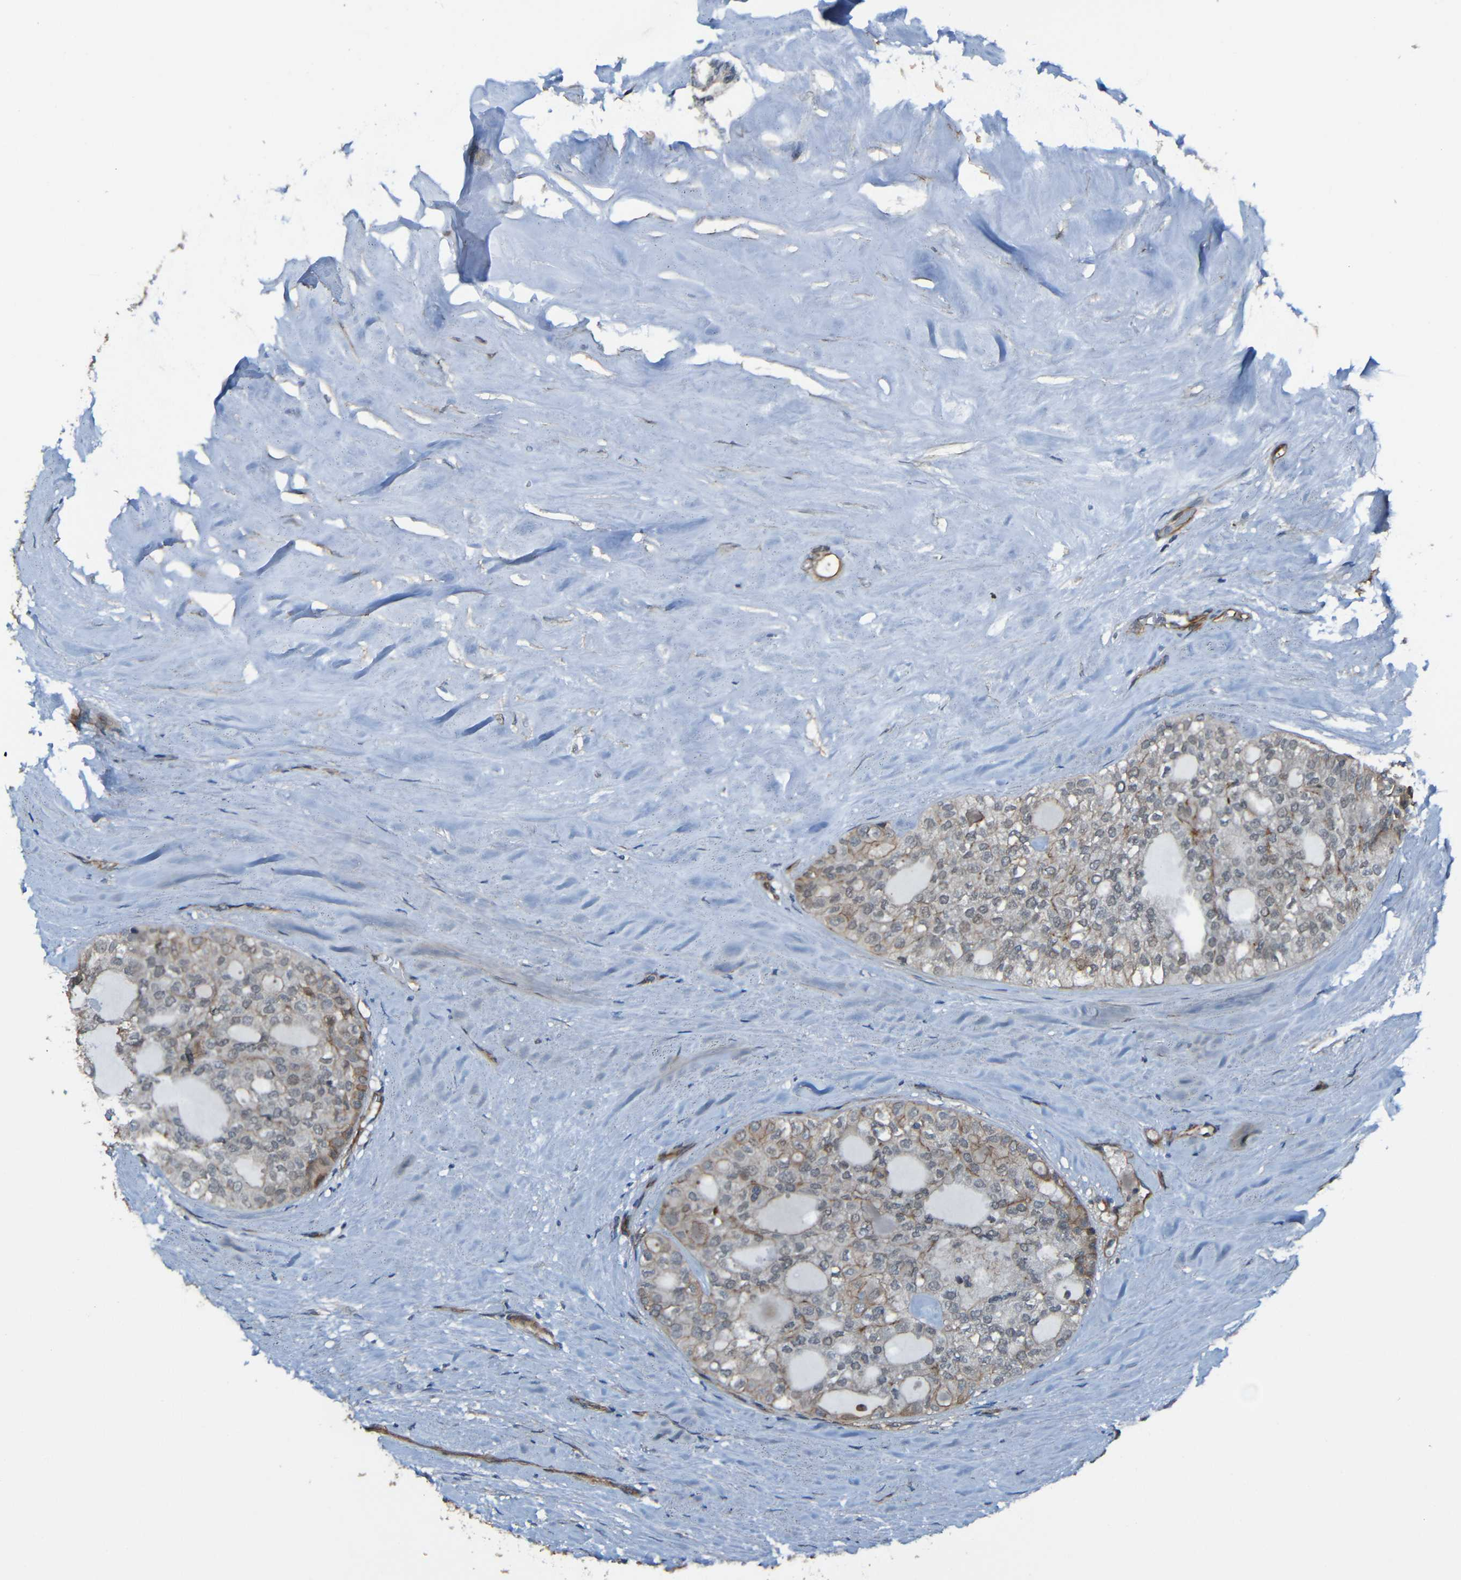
{"staining": {"intensity": "negative", "quantity": "none", "location": "none"}, "tissue": "thyroid cancer", "cell_type": "Tumor cells", "image_type": "cancer", "snomed": [{"axis": "morphology", "description": "Follicular adenoma carcinoma, NOS"}, {"axis": "topography", "description": "Thyroid gland"}], "caption": "IHC of human thyroid follicular adenoma carcinoma exhibits no staining in tumor cells.", "gene": "LGR5", "patient": {"sex": "male", "age": 75}}